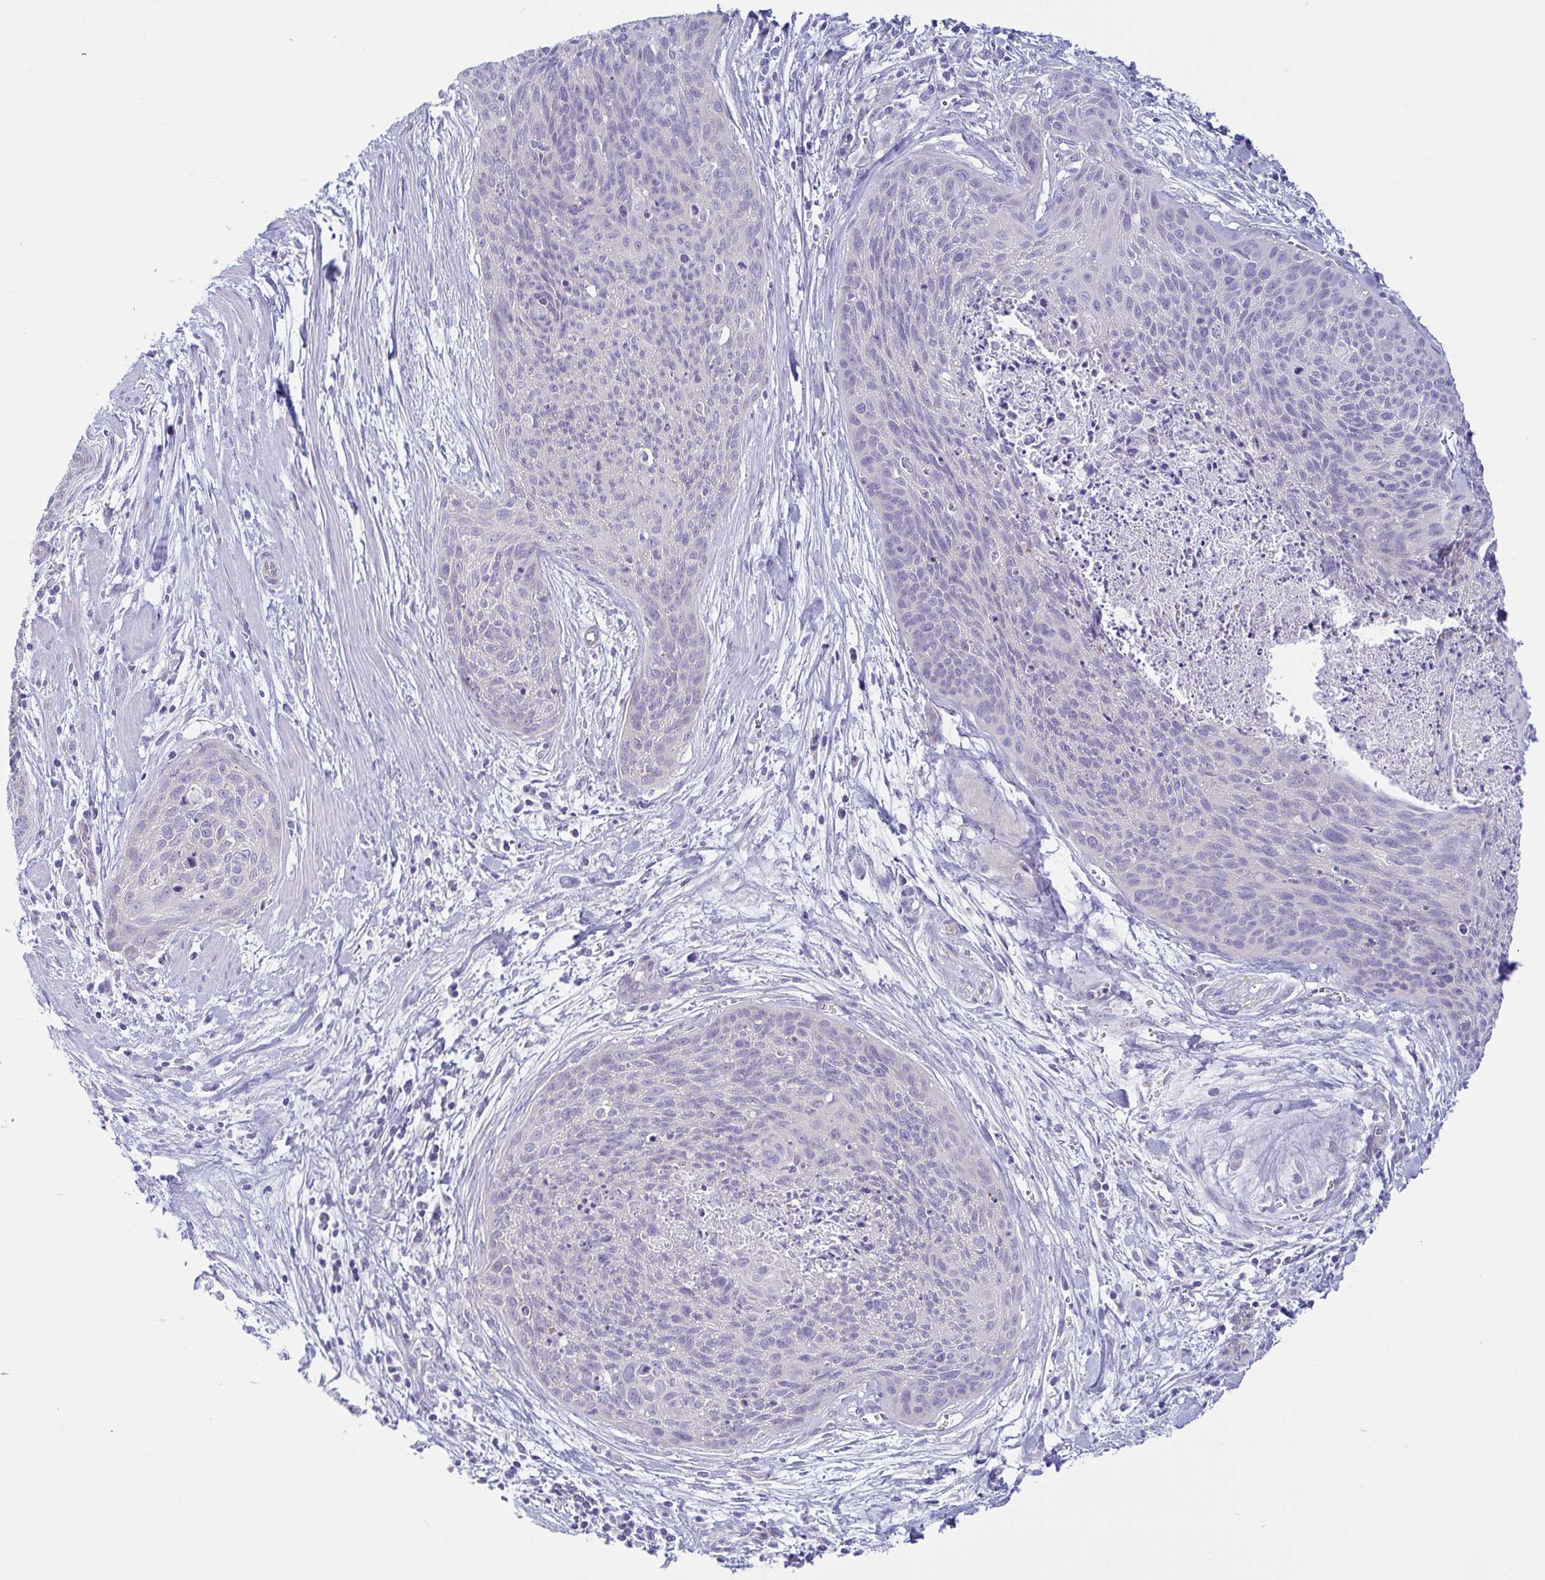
{"staining": {"intensity": "negative", "quantity": "none", "location": "none"}, "tissue": "cervical cancer", "cell_type": "Tumor cells", "image_type": "cancer", "snomed": [{"axis": "morphology", "description": "Squamous cell carcinoma, NOS"}, {"axis": "topography", "description": "Cervix"}], "caption": "Image shows no protein expression in tumor cells of cervical squamous cell carcinoma tissue.", "gene": "TNNI2", "patient": {"sex": "female", "age": 55}}